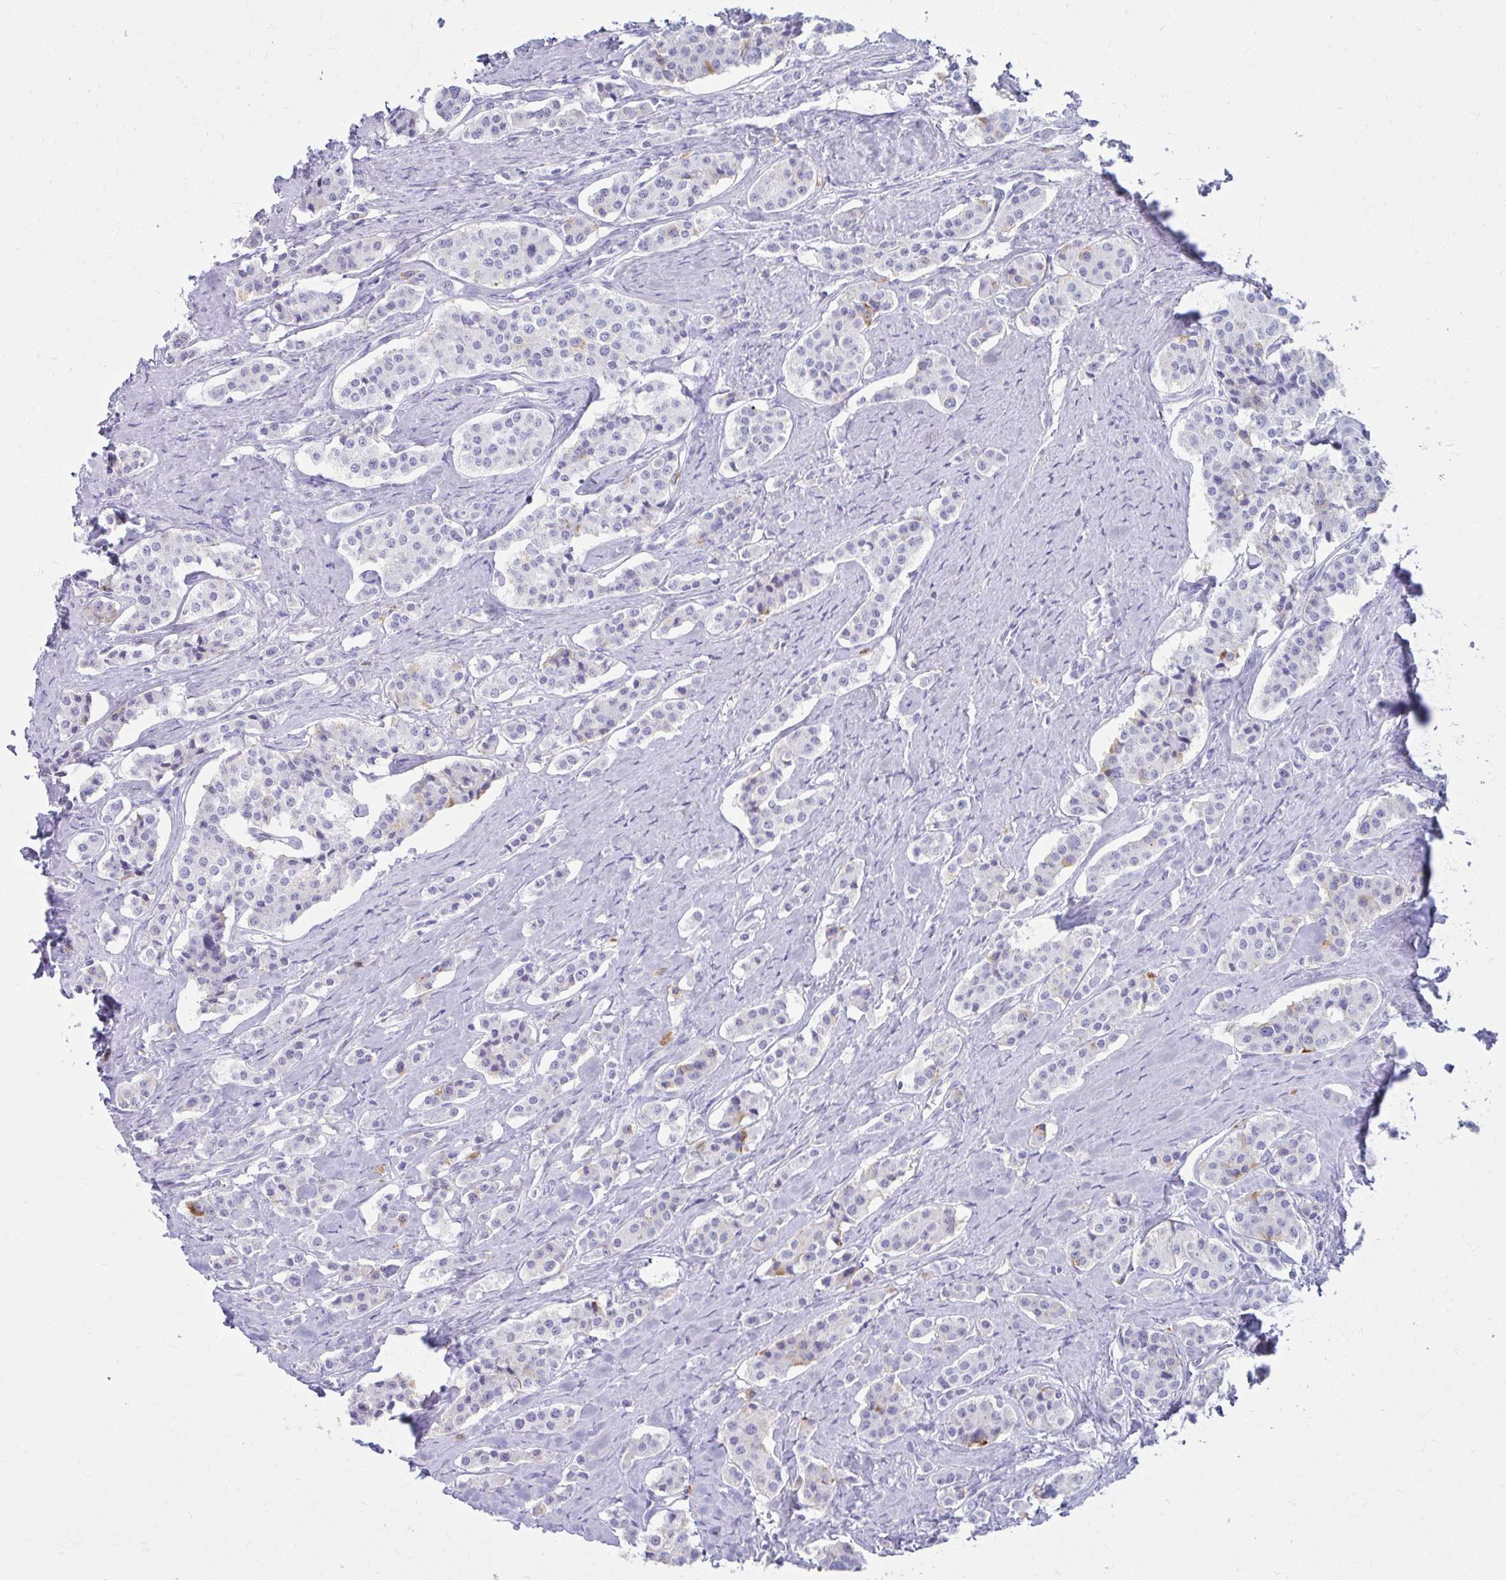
{"staining": {"intensity": "negative", "quantity": "none", "location": "none"}, "tissue": "carcinoid", "cell_type": "Tumor cells", "image_type": "cancer", "snomed": [{"axis": "morphology", "description": "Carcinoid, malignant, NOS"}, {"axis": "topography", "description": "Small intestine"}], "caption": "IHC of carcinoid (malignant) displays no expression in tumor cells.", "gene": "ATP4B", "patient": {"sex": "male", "age": 63}}